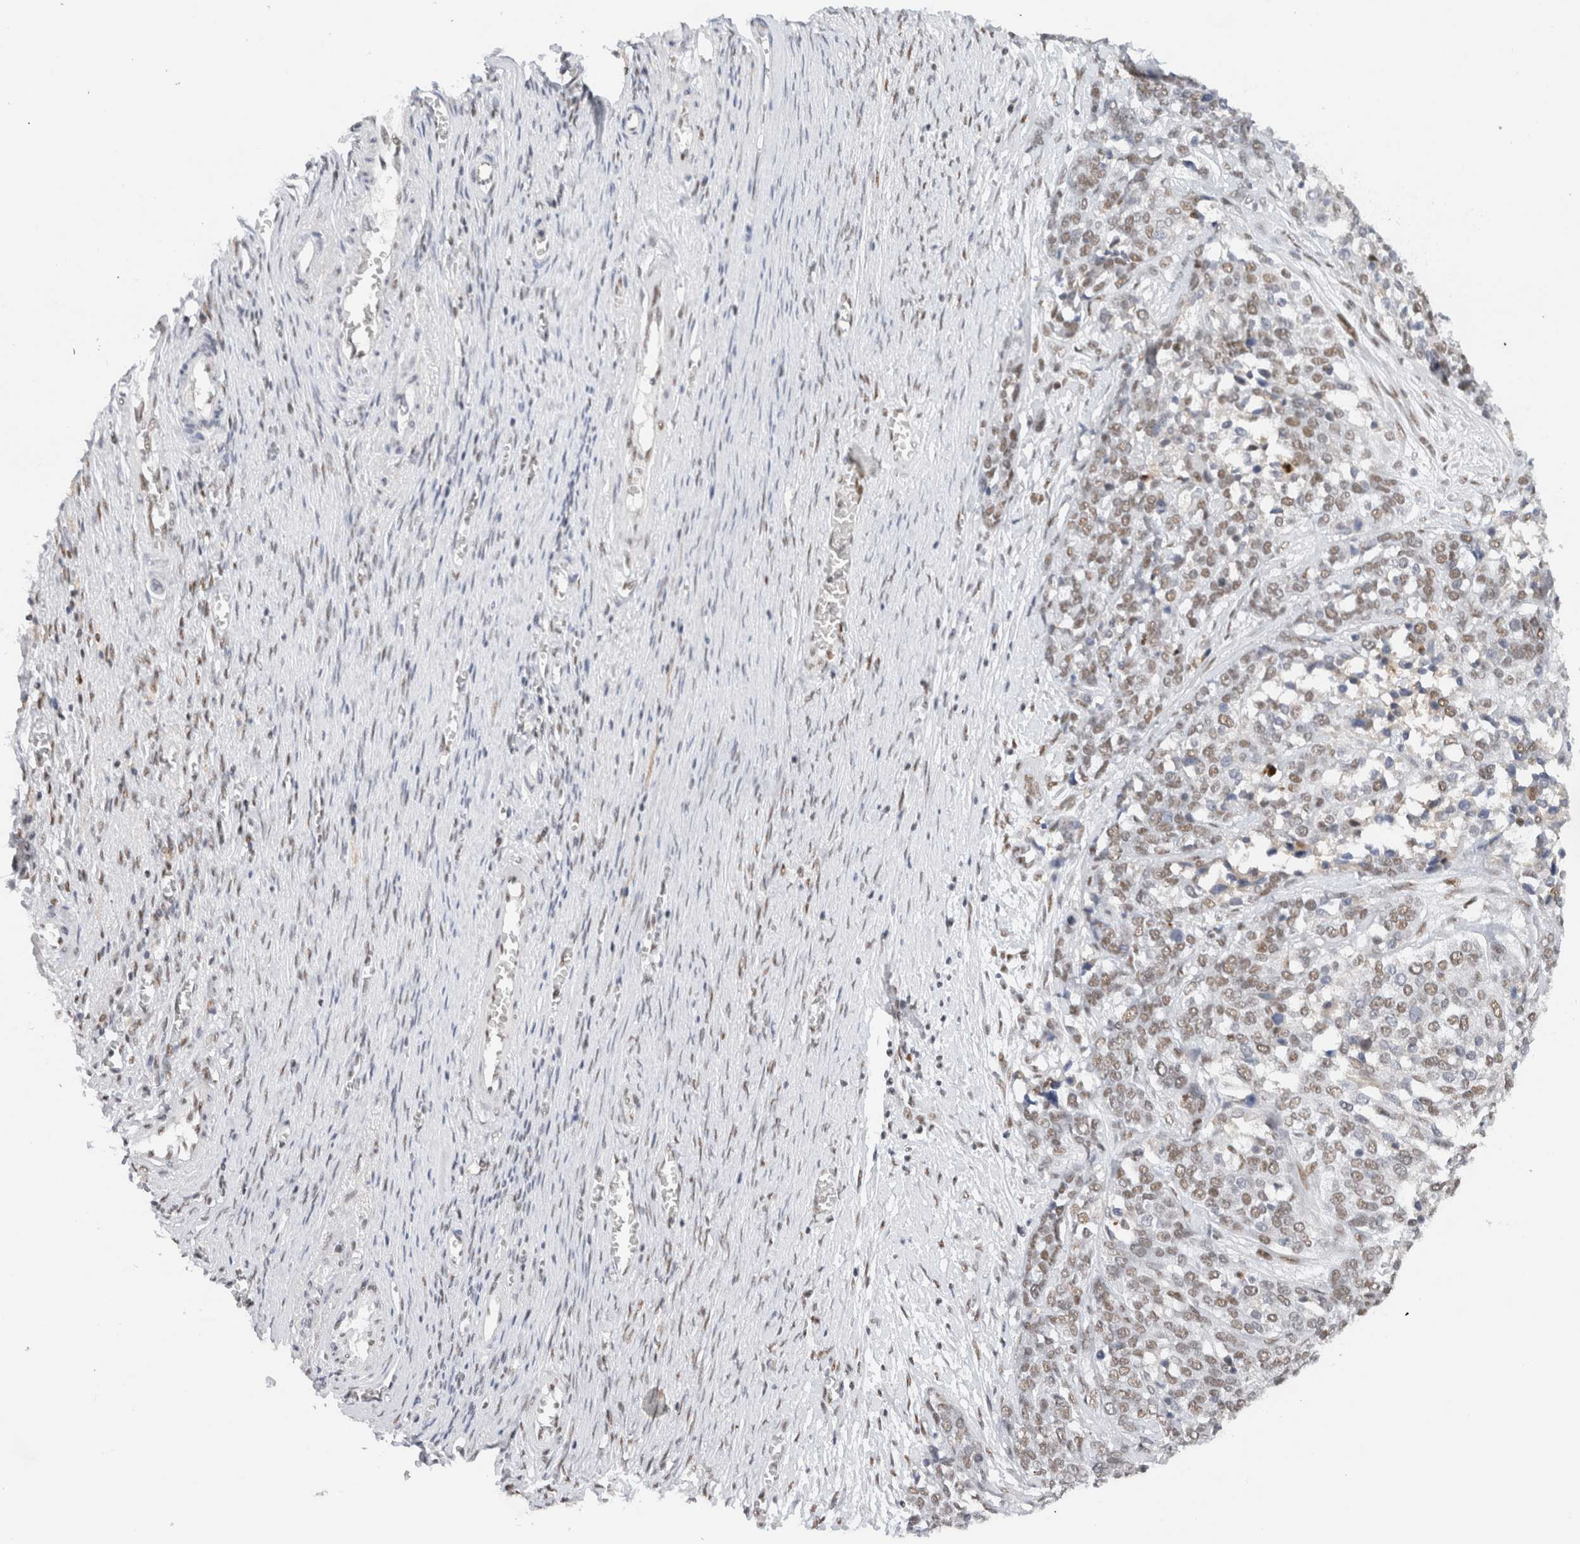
{"staining": {"intensity": "weak", "quantity": ">75%", "location": "nuclear"}, "tissue": "ovarian cancer", "cell_type": "Tumor cells", "image_type": "cancer", "snomed": [{"axis": "morphology", "description": "Cystadenocarcinoma, serous, NOS"}, {"axis": "topography", "description": "Ovary"}], "caption": "A low amount of weak nuclear positivity is seen in approximately >75% of tumor cells in ovarian cancer (serous cystadenocarcinoma) tissue.", "gene": "COPS7A", "patient": {"sex": "female", "age": 44}}